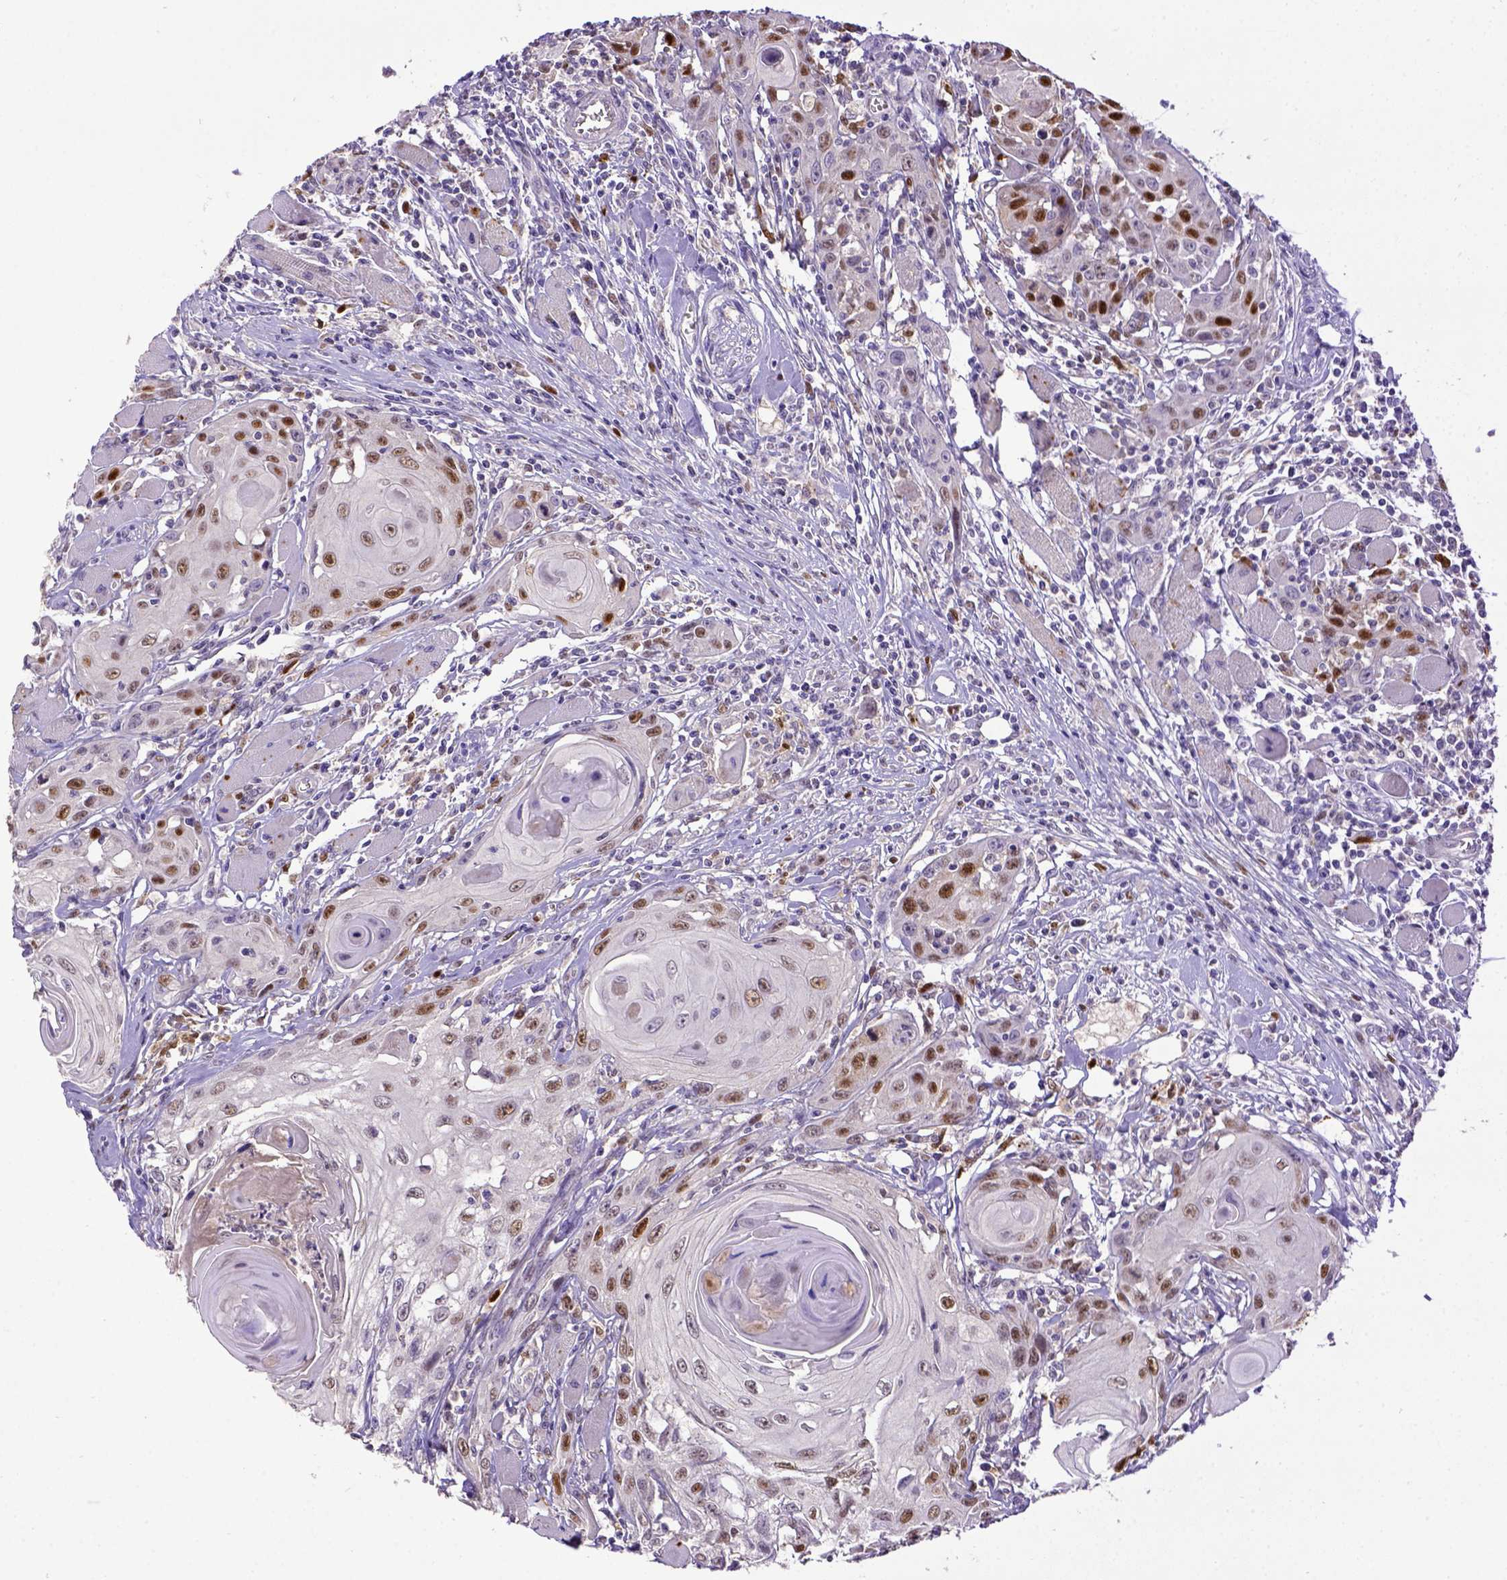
{"staining": {"intensity": "moderate", "quantity": ">75%", "location": "nuclear"}, "tissue": "head and neck cancer", "cell_type": "Tumor cells", "image_type": "cancer", "snomed": [{"axis": "morphology", "description": "Squamous cell carcinoma, NOS"}, {"axis": "topography", "description": "Head-Neck"}], "caption": "High-magnification brightfield microscopy of head and neck squamous cell carcinoma stained with DAB (3,3'-diaminobenzidine) (brown) and counterstained with hematoxylin (blue). tumor cells exhibit moderate nuclear positivity is present in approximately>75% of cells. (brown staining indicates protein expression, while blue staining denotes nuclei).", "gene": "CDKN1A", "patient": {"sex": "female", "age": 80}}